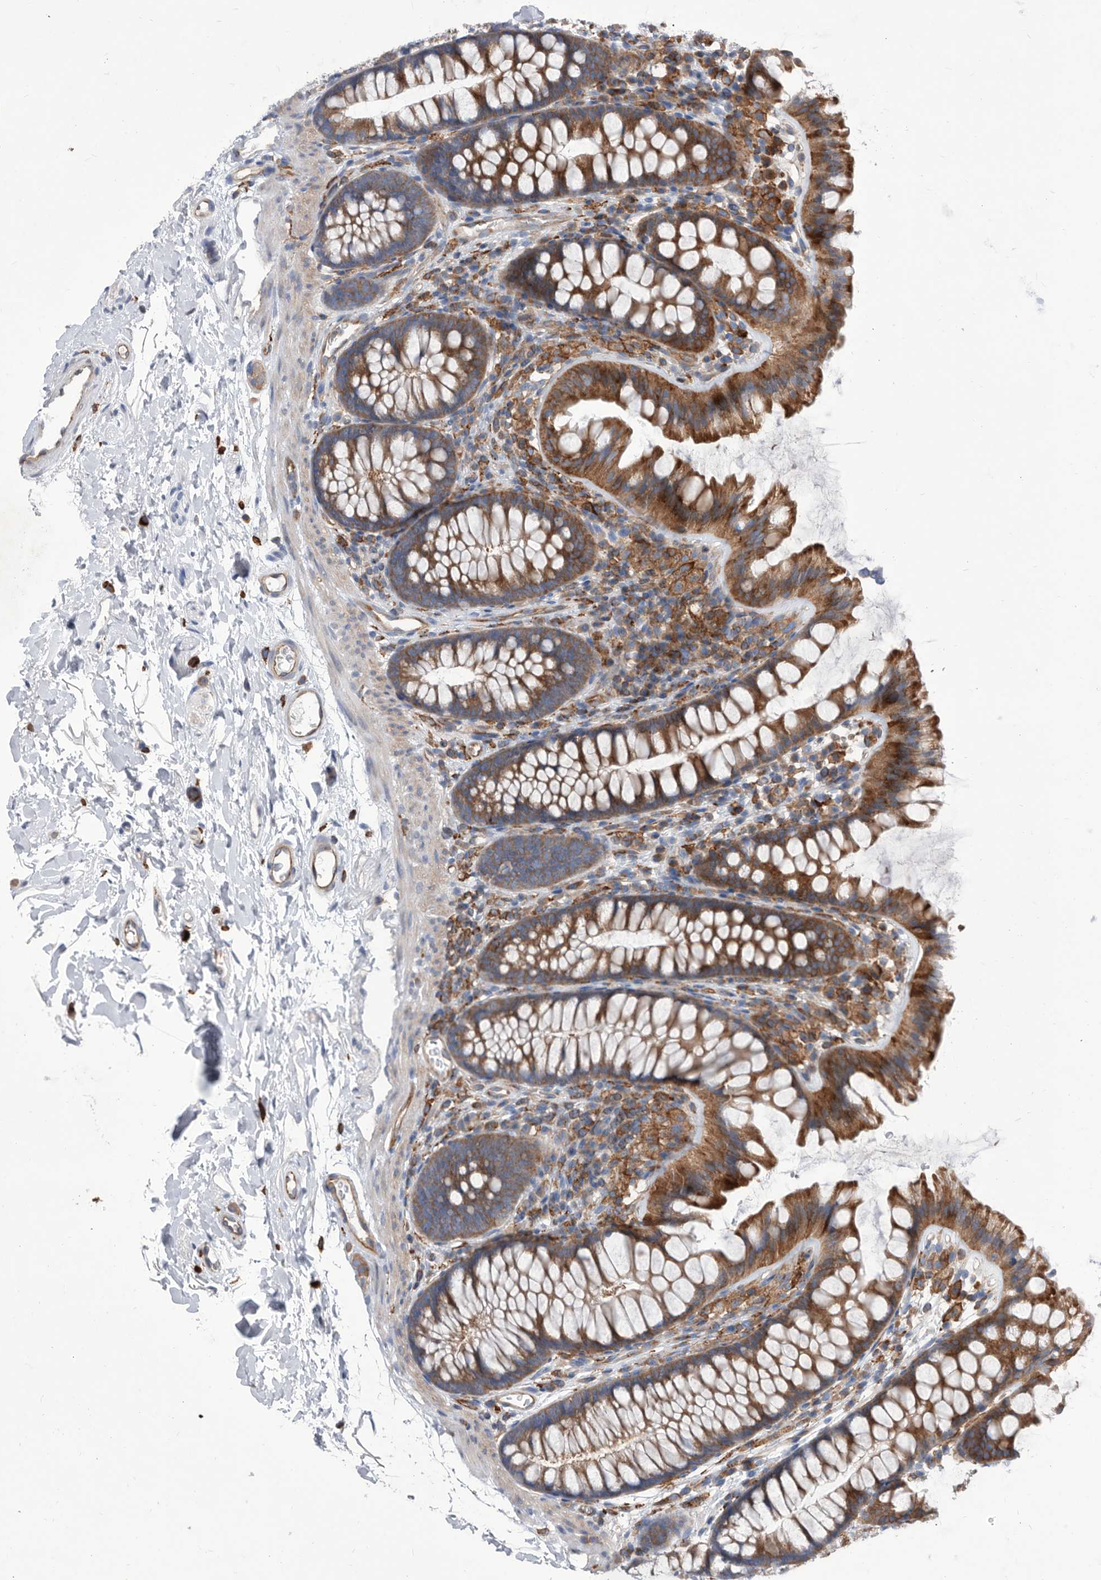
{"staining": {"intensity": "strong", "quantity": ">75%", "location": "cytoplasmic/membranous"}, "tissue": "colon", "cell_type": "Endothelial cells", "image_type": "normal", "snomed": [{"axis": "morphology", "description": "Normal tissue, NOS"}, {"axis": "topography", "description": "Colon"}], "caption": "Colon stained with DAB (3,3'-diaminobenzidine) IHC demonstrates high levels of strong cytoplasmic/membranous staining in about >75% of endothelial cells. (IHC, brightfield microscopy, high magnification).", "gene": "SMG7", "patient": {"sex": "female", "age": 62}}